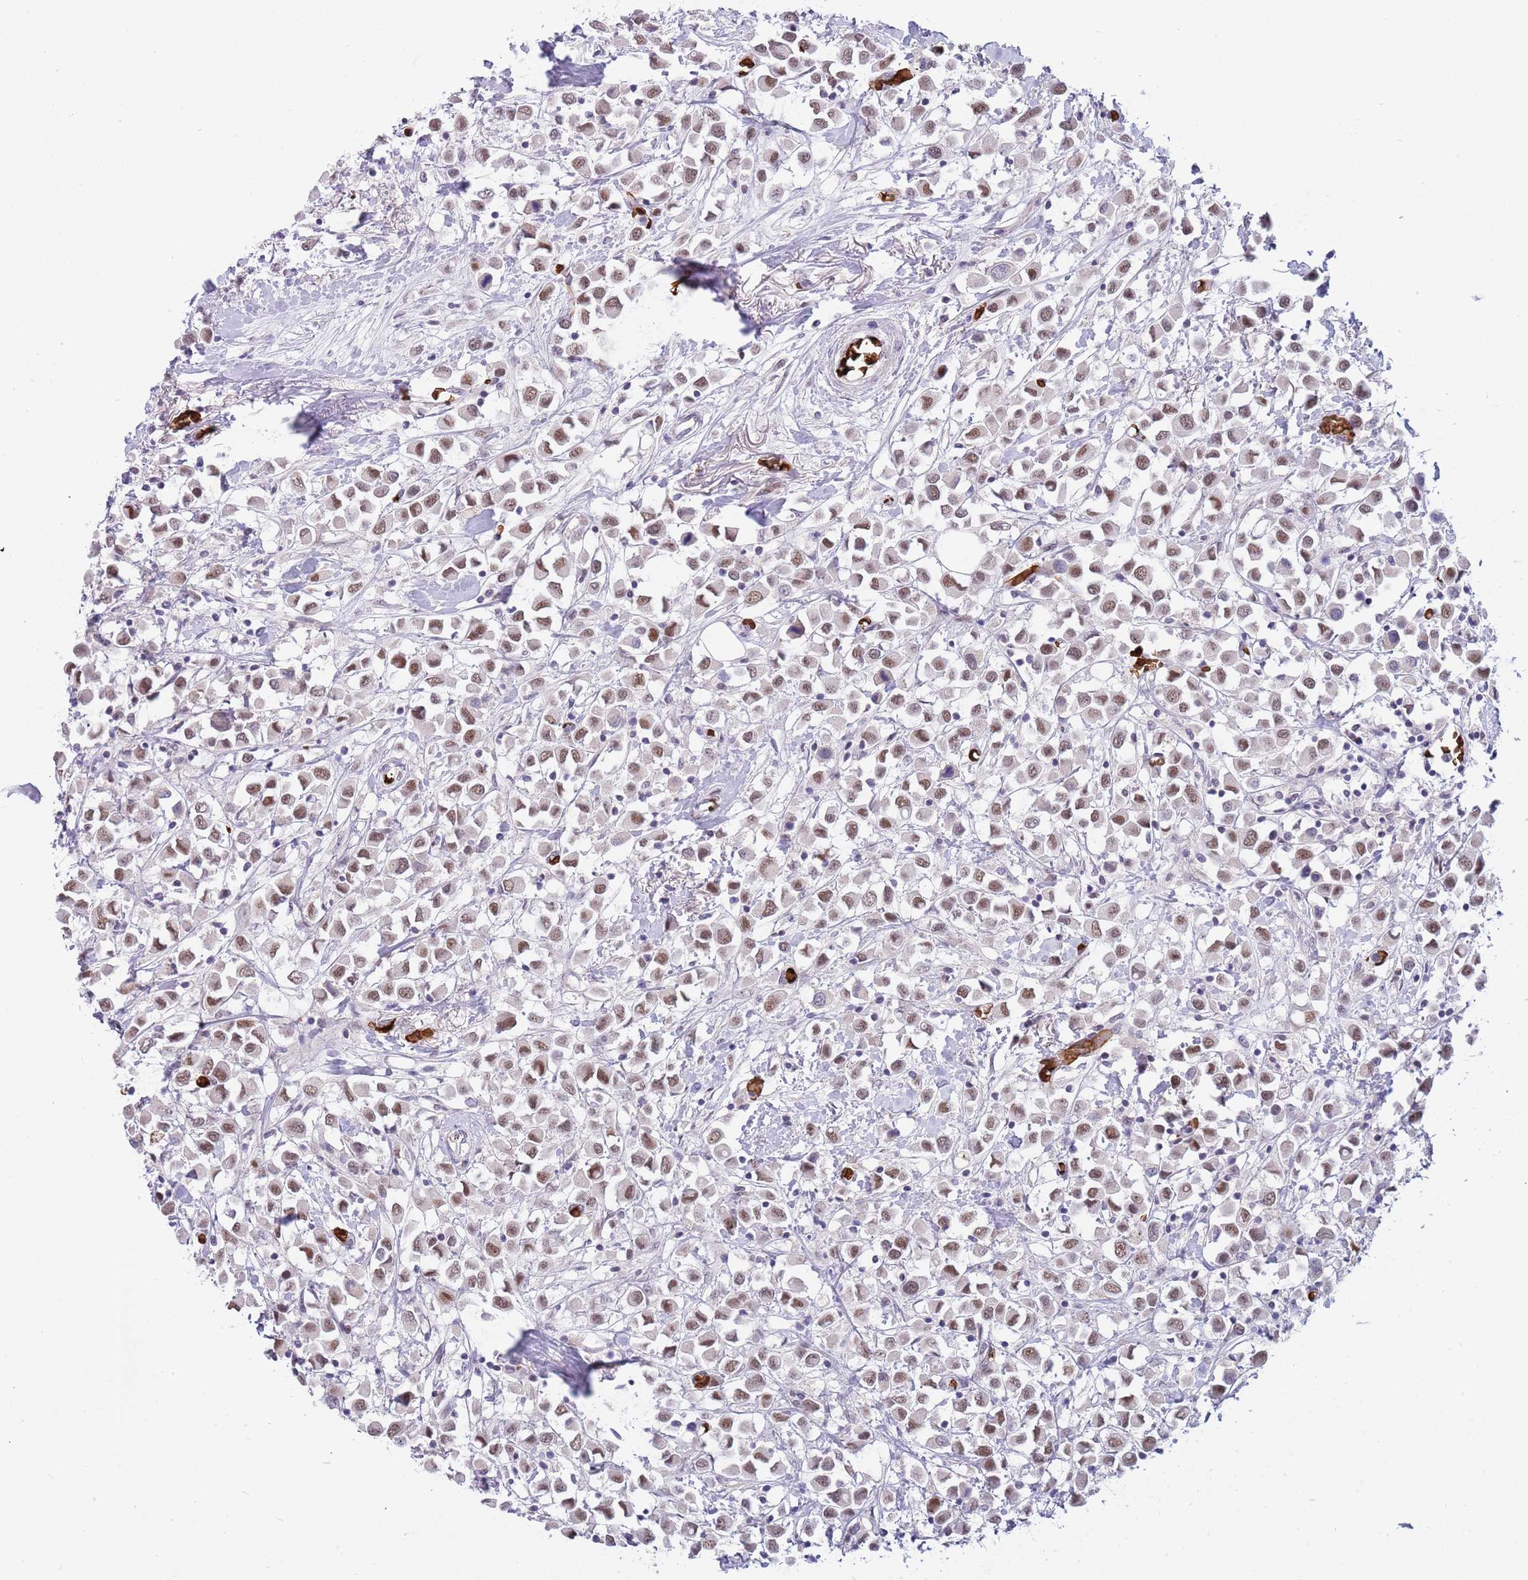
{"staining": {"intensity": "moderate", "quantity": ">75%", "location": "nuclear"}, "tissue": "breast cancer", "cell_type": "Tumor cells", "image_type": "cancer", "snomed": [{"axis": "morphology", "description": "Duct carcinoma"}, {"axis": "topography", "description": "Breast"}], "caption": "Approximately >75% of tumor cells in human breast cancer reveal moderate nuclear protein positivity as visualized by brown immunohistochemical staining.", "gene": "LYPD6B", "patient": {"sex": "female", "age": 61}}